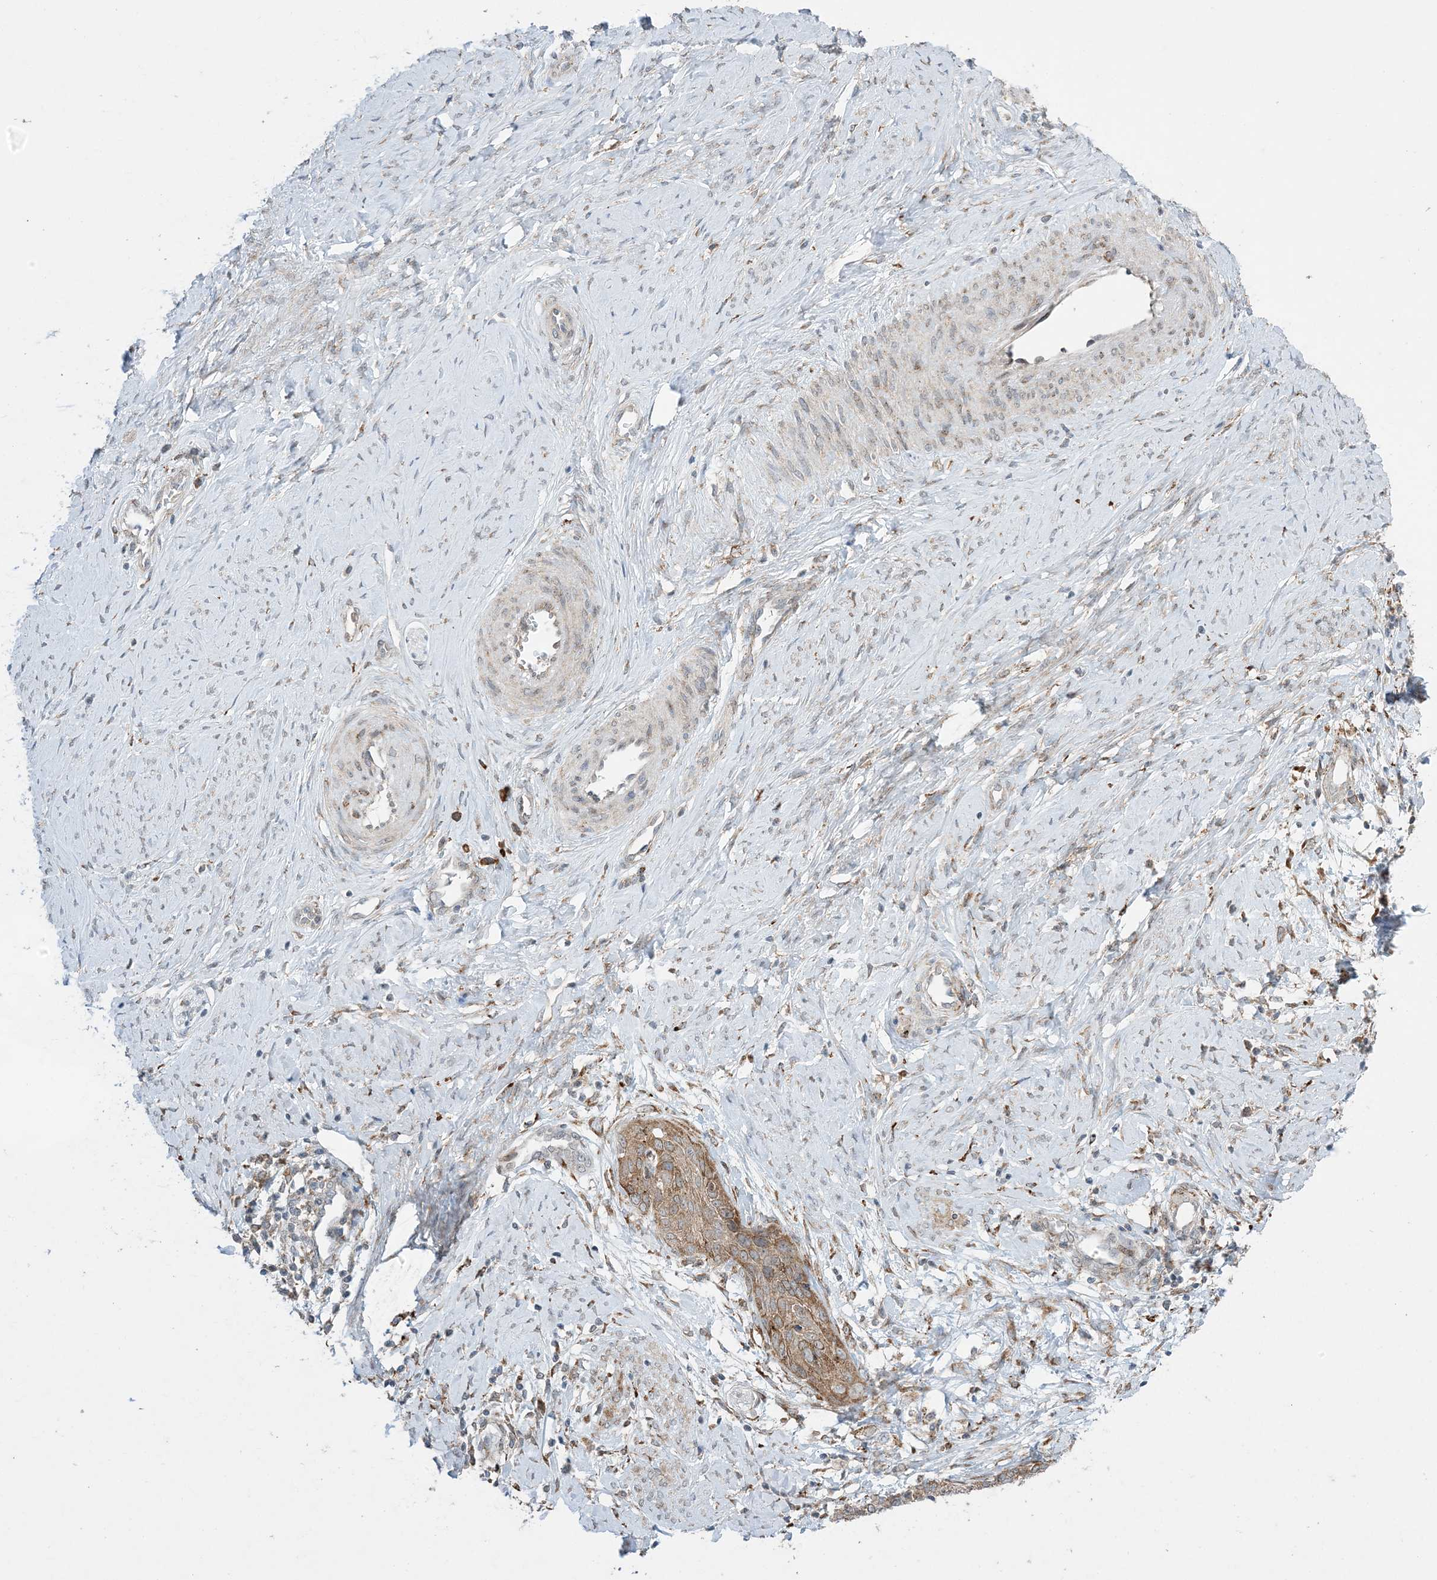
{"staining": {"intensity": "moderate", "quantity": "<25%", "location": "cytoplasmic/membranous"}, "tissue": "cervical cancer", "cell_type": "Tumor cells", "image_type": "cancer", "snomed": [{"axis": "morphology", "description": "Squamous cell carcinoma, NOS"}, {"axis": "topography", "description": "Cervix"}], "caption": "High-power microscopy captured an immunohistochemistry histopathology image of cervical squamous cell carcinoma, revealing moderate cytoplasmic/membranous expression in approximately <25% of tumor cells.", "gene": "ODC1", "patient": {"sex": "female", "age": 37}}